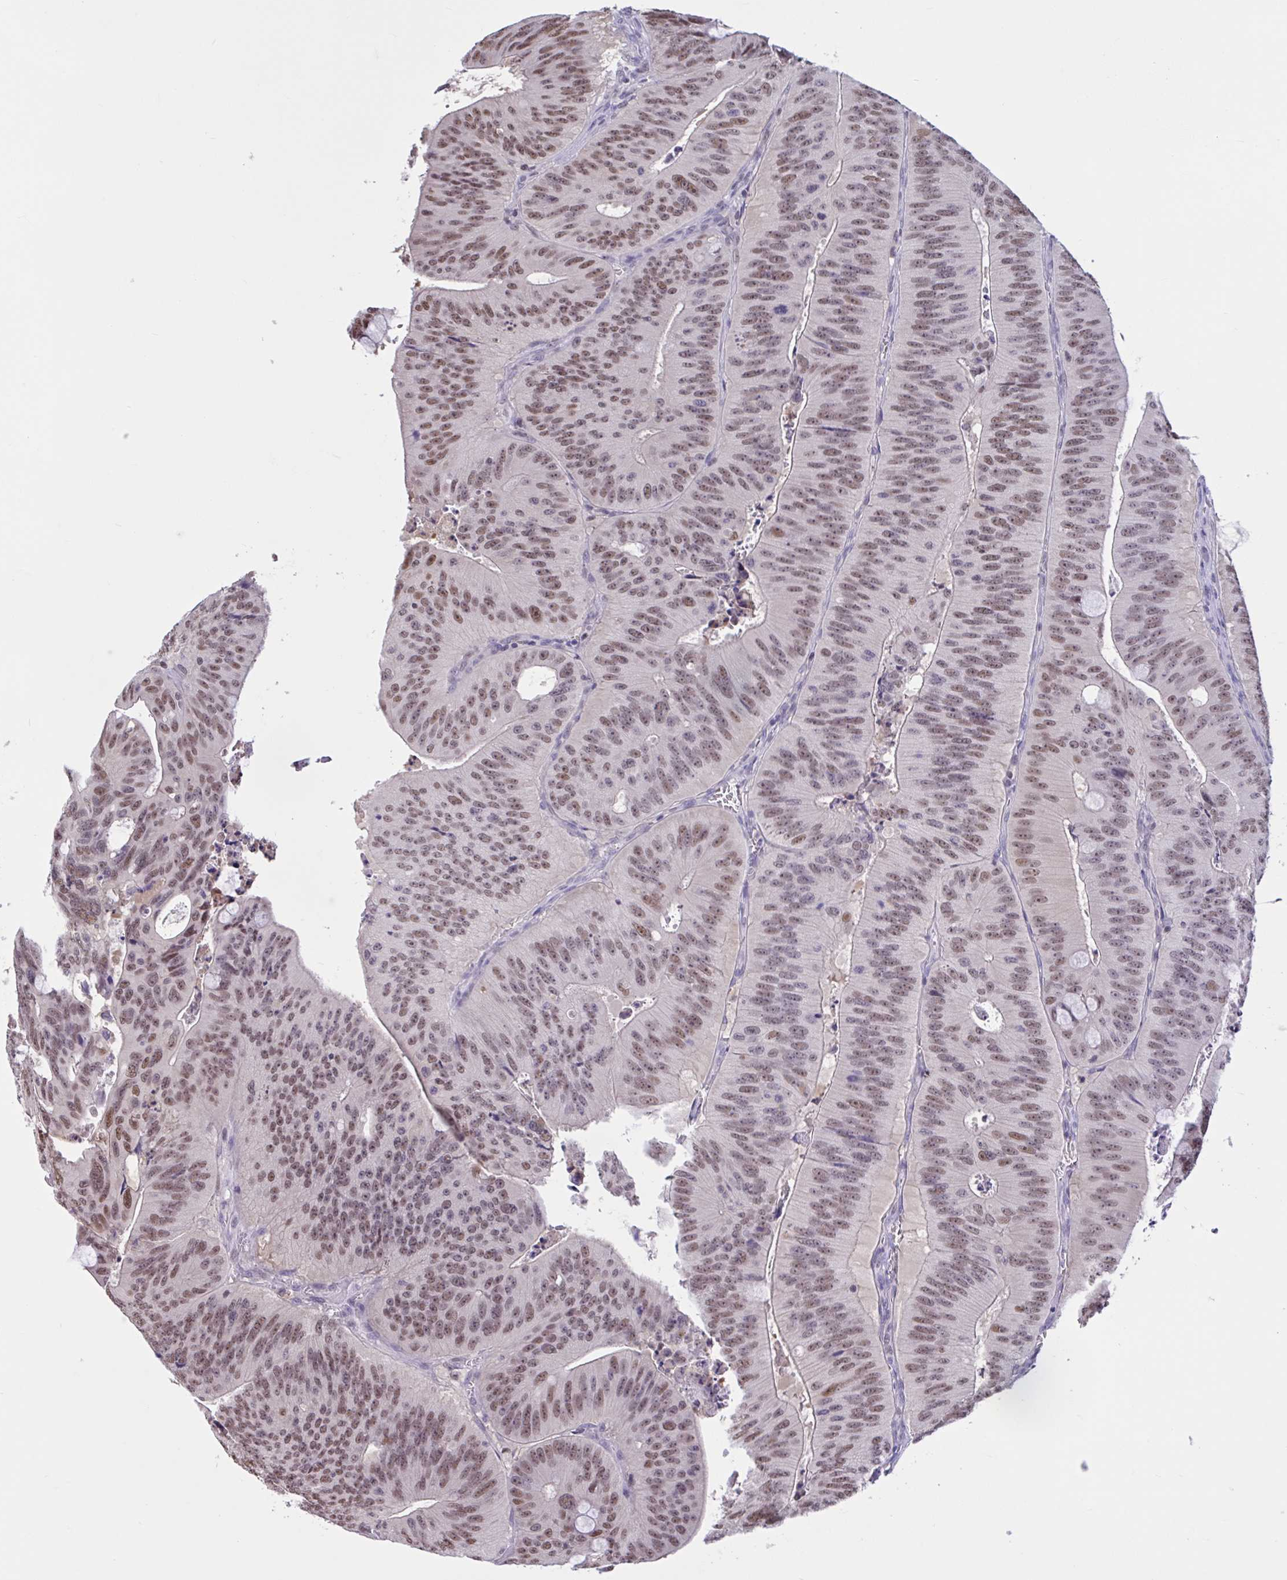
{"staining": {"intensity": "moderate", "quantity": ">75%", "location": "nuclear"}, "tissue": "colorectal cancer", "cell_type": "Tumor cells", "image_type": "cancer", "snomed": [{"axis": "morphology", "description": "Adenocarcinoma, NOS"}, {"axis": "topography", "description": "Colon"}], "caption": "DAB (3,3'-diaminobenzidine) immunohistochemical staining of human colorectal adenocarcinoma exhibits moderate nuclear protein positivity in about >75% of tumor cells.", "gene": "RBL1", "patient": {"sex": "male", "age": 62}}